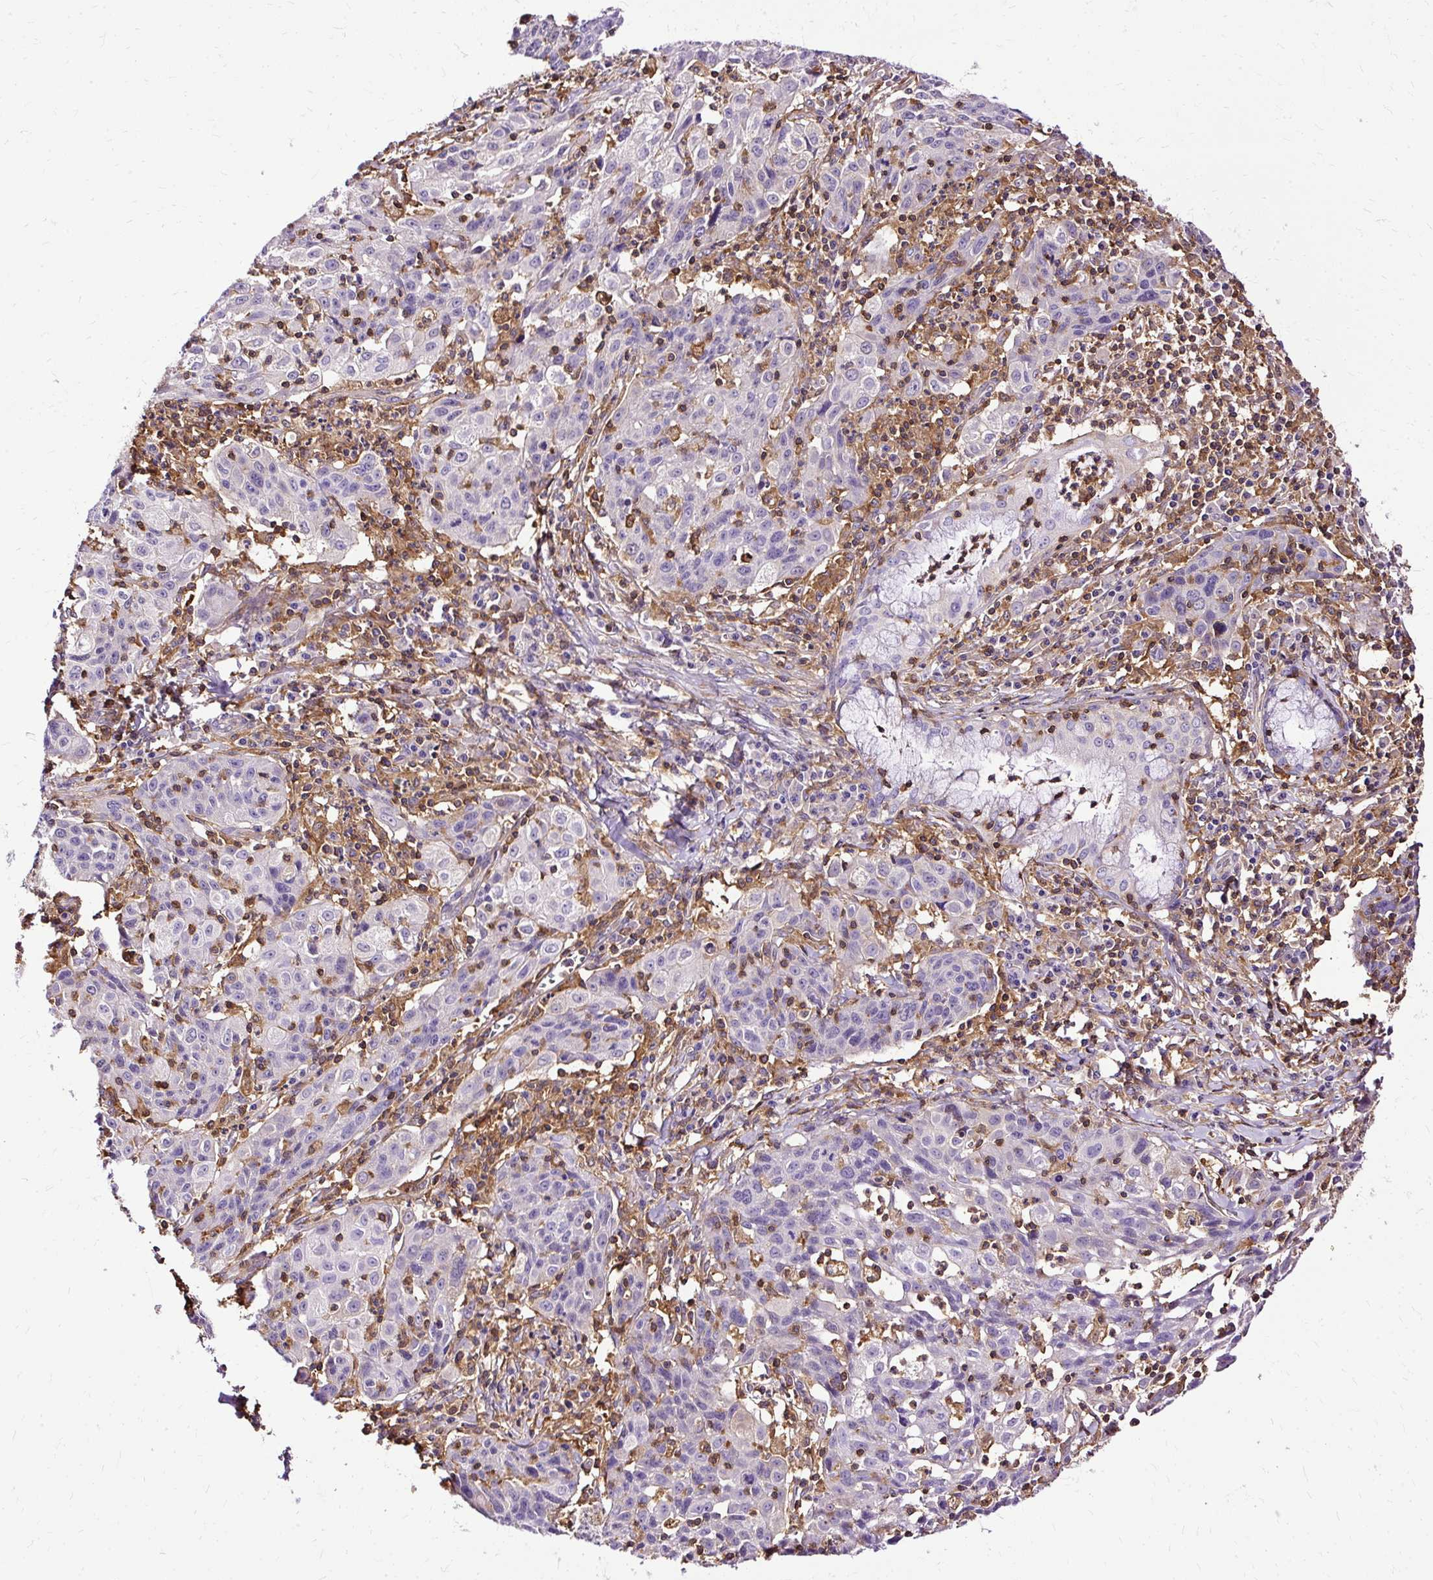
{"staining": {"intensity": "negative", "quantity": "none", "location": "none"}, "tissue": "lung cancer", "cell_type": "Tumor cells", "image_type": "cancer", "snomed": [{"axis": "morphology", "description": "Squamous cell carcinoma, NOS"}, {"axis": "morphology", "description": "Squamous cell carcinoma, metastatic, NOS"}, {"axis": "topography", "description": "Bronchus"}, {"axis": "topography", "description": "Lung"}], "caption": "Tumor cells are negative for protein expression in human metastatic squamous cell carcinoma (lung).", "gene": "TWF2", "patient": {"sex": "male", "age": 62}}